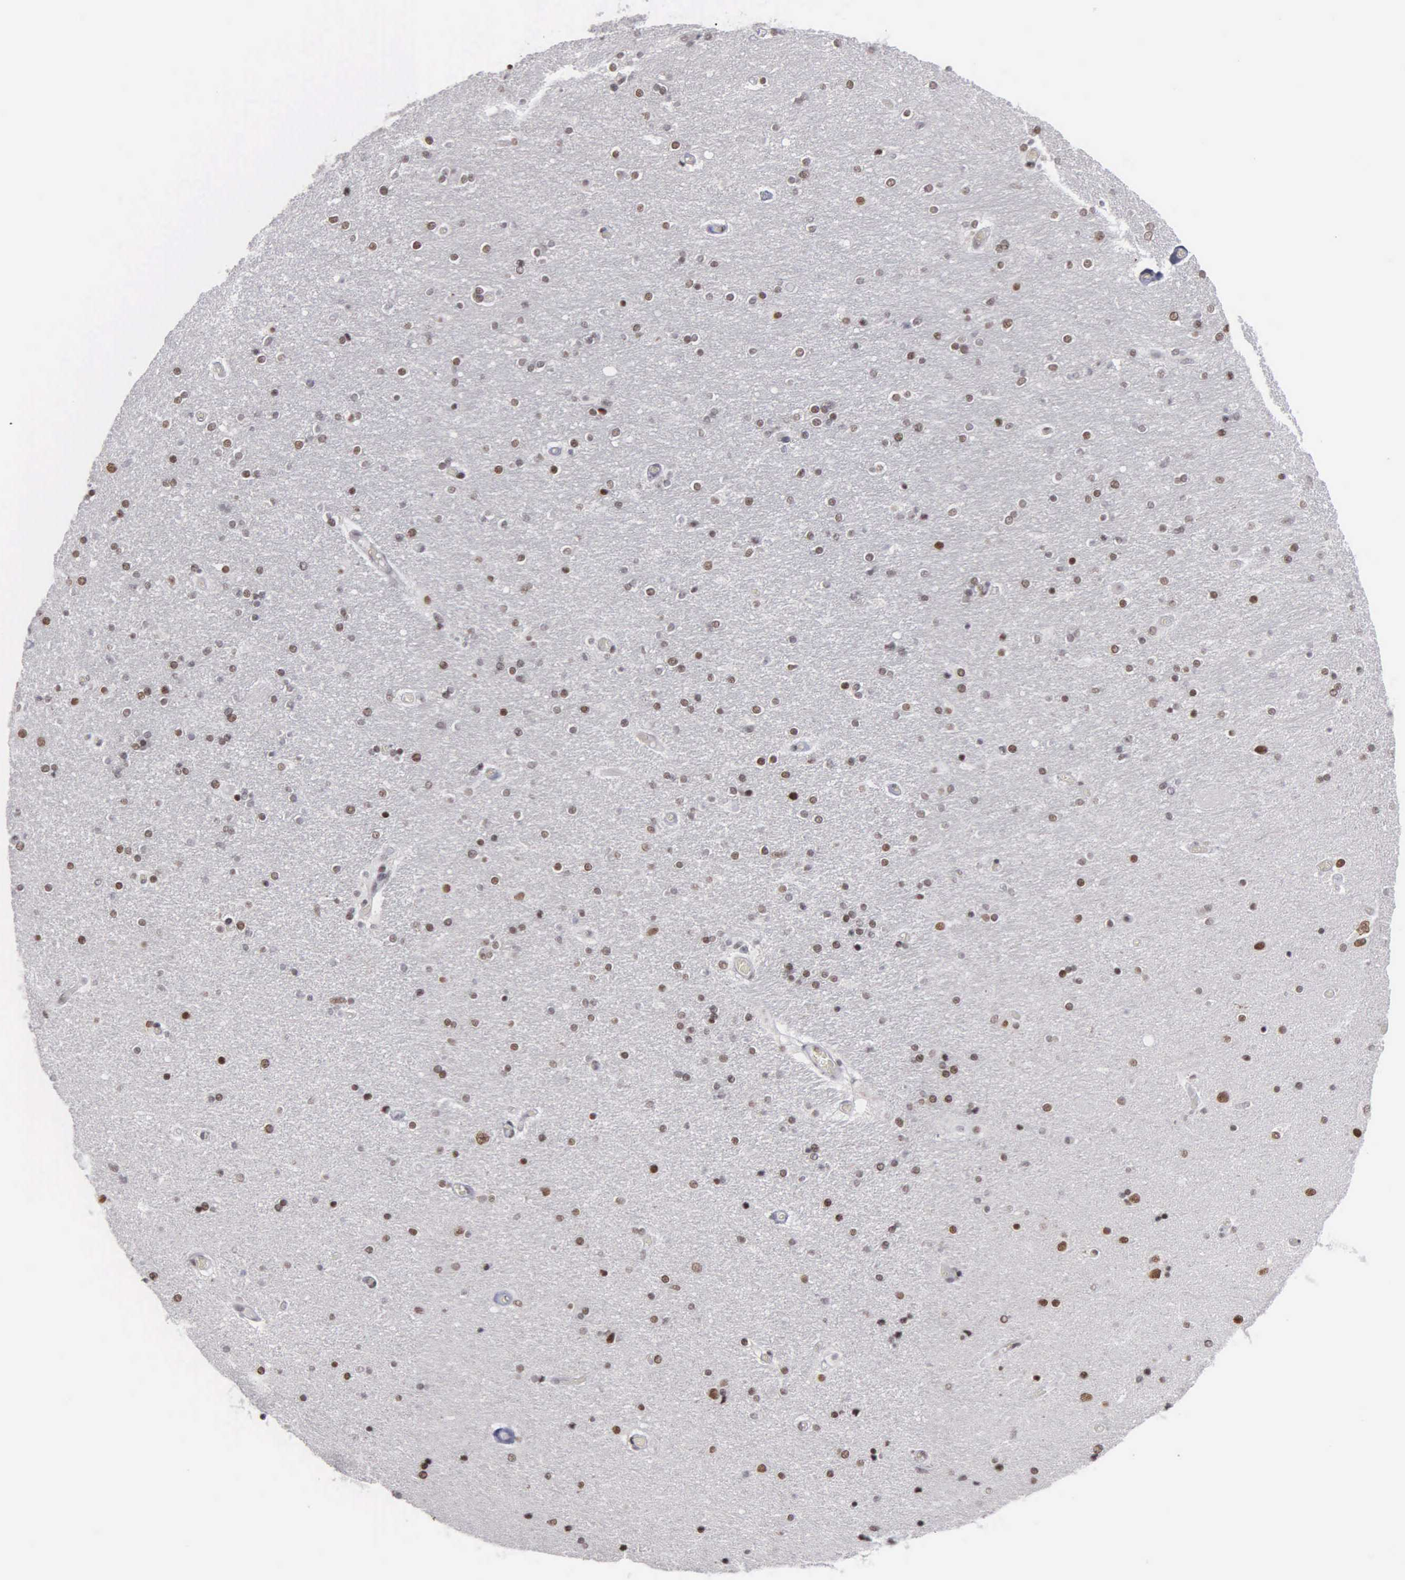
{"staining": {"intensity": "moderate", "quantity": "25%-75%", "location": "nuclear"}, "tissue": "hippocampus", "cell_type": "Glial cells", "image_type": "normal", "snomed": [{"axis": "morphology", "description": "Normal tissue, NOS"}, {"axis": "topography", "description": "Hippocampus"}], "caption": "Immunohistochemistry (IHC) (DAB (3,3'-diaminobenzidine)) staining of unremarkable hippocampus shows moderate nuclear protein positivity in approximately 25%-75% of glial cells. (Stains: DAB (3,3'-diaminobenzidine) in brown, nuclei in blue, Microscopy: brightfield microscopy at high magnification).", "gene": "KIAA0586", "patient": {"sex": "female", "age": 54}}